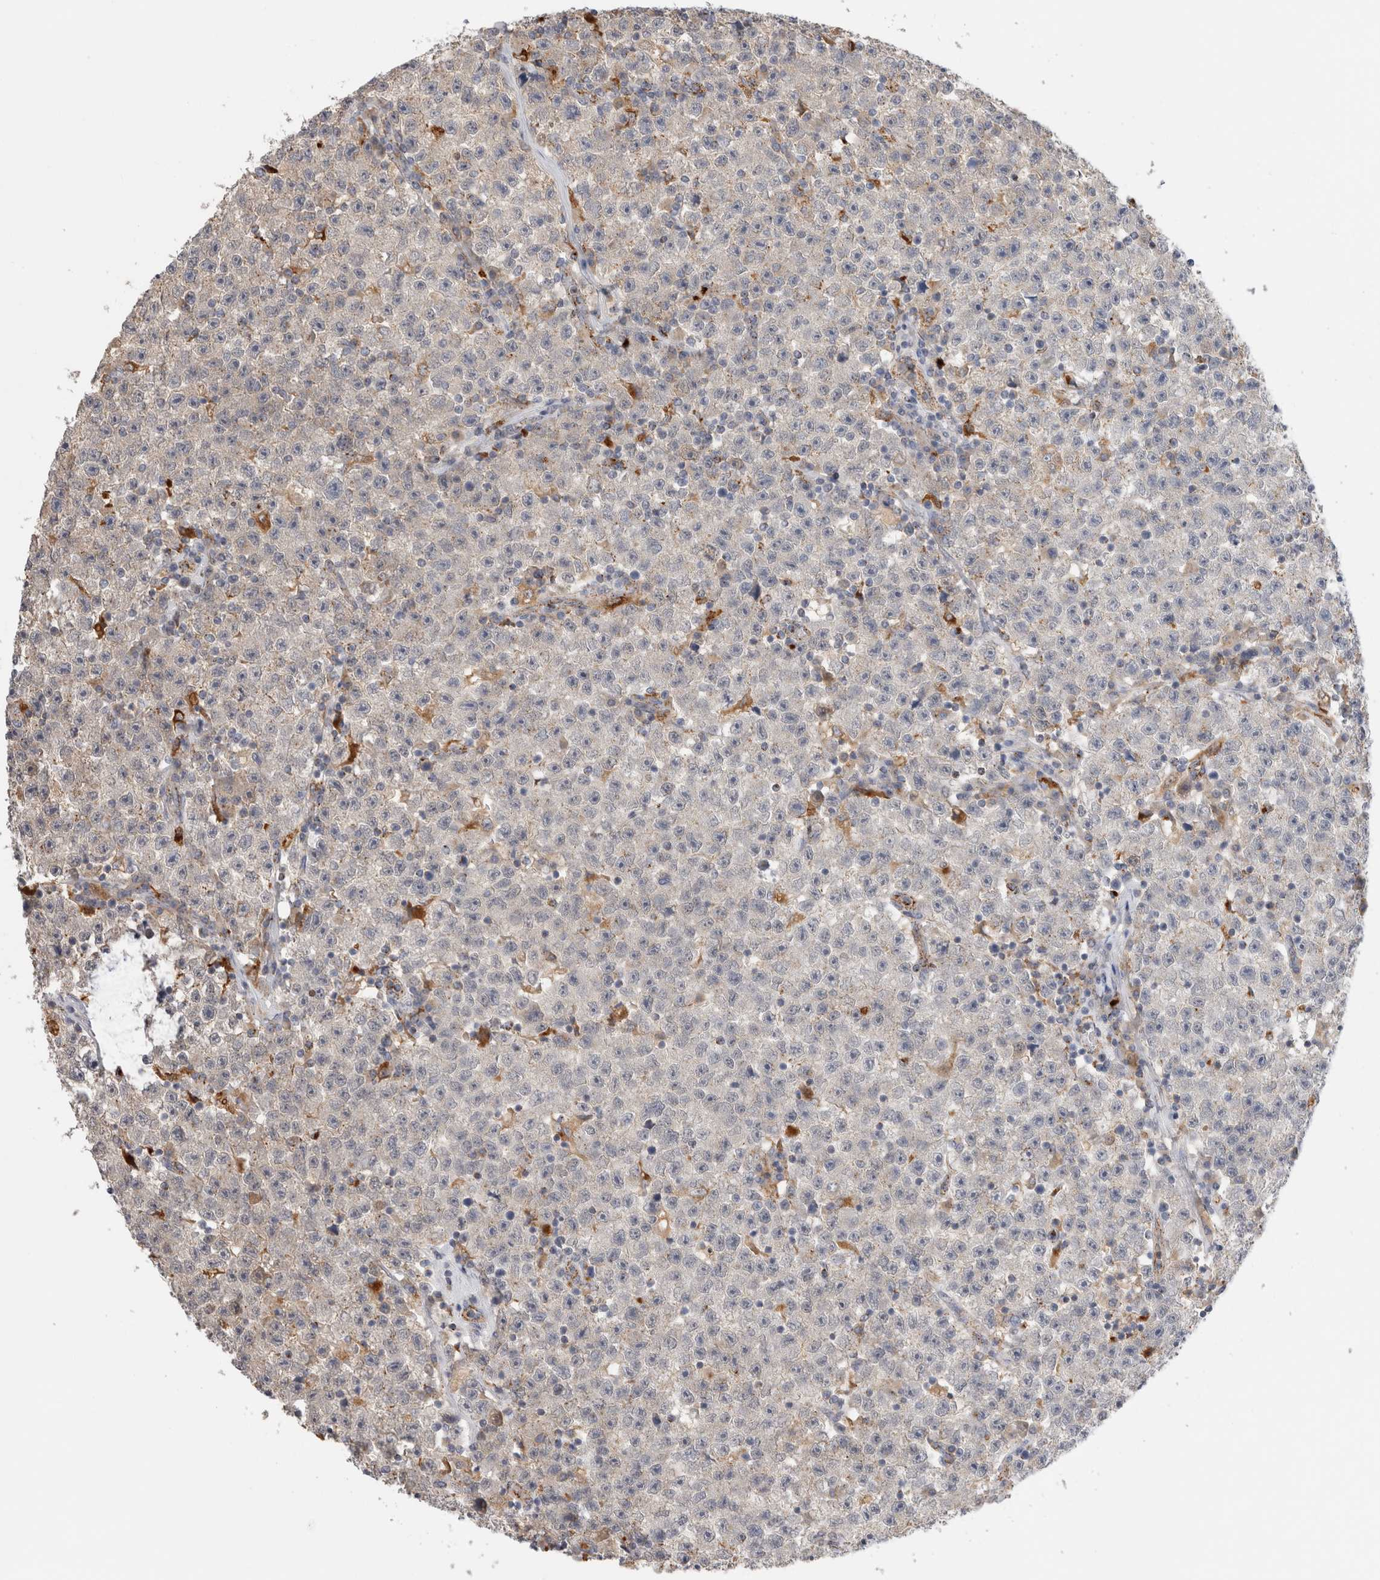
{"staining": {"intensity": "negative", "quantity": "none", "location": "none"}, "tissue": "testis cancer", "cell_type": "Tumor cells", "image_type": "cancer", "snomed": [{"axis": "morphology", "description": "Seminoma, NOS"}, {"axis": "topography", "description": "Testis"}], "caption": "High power microscopy micrograph of an immunohistochemistry histopathology image of seminoma (testis), revealing no significant positivity in tumor cells. (Immunohistochemistry (ihc), brightfield microscopy, high magnification).", "gene": "GNS", "patient": {"sex": "male", "age": 22}}